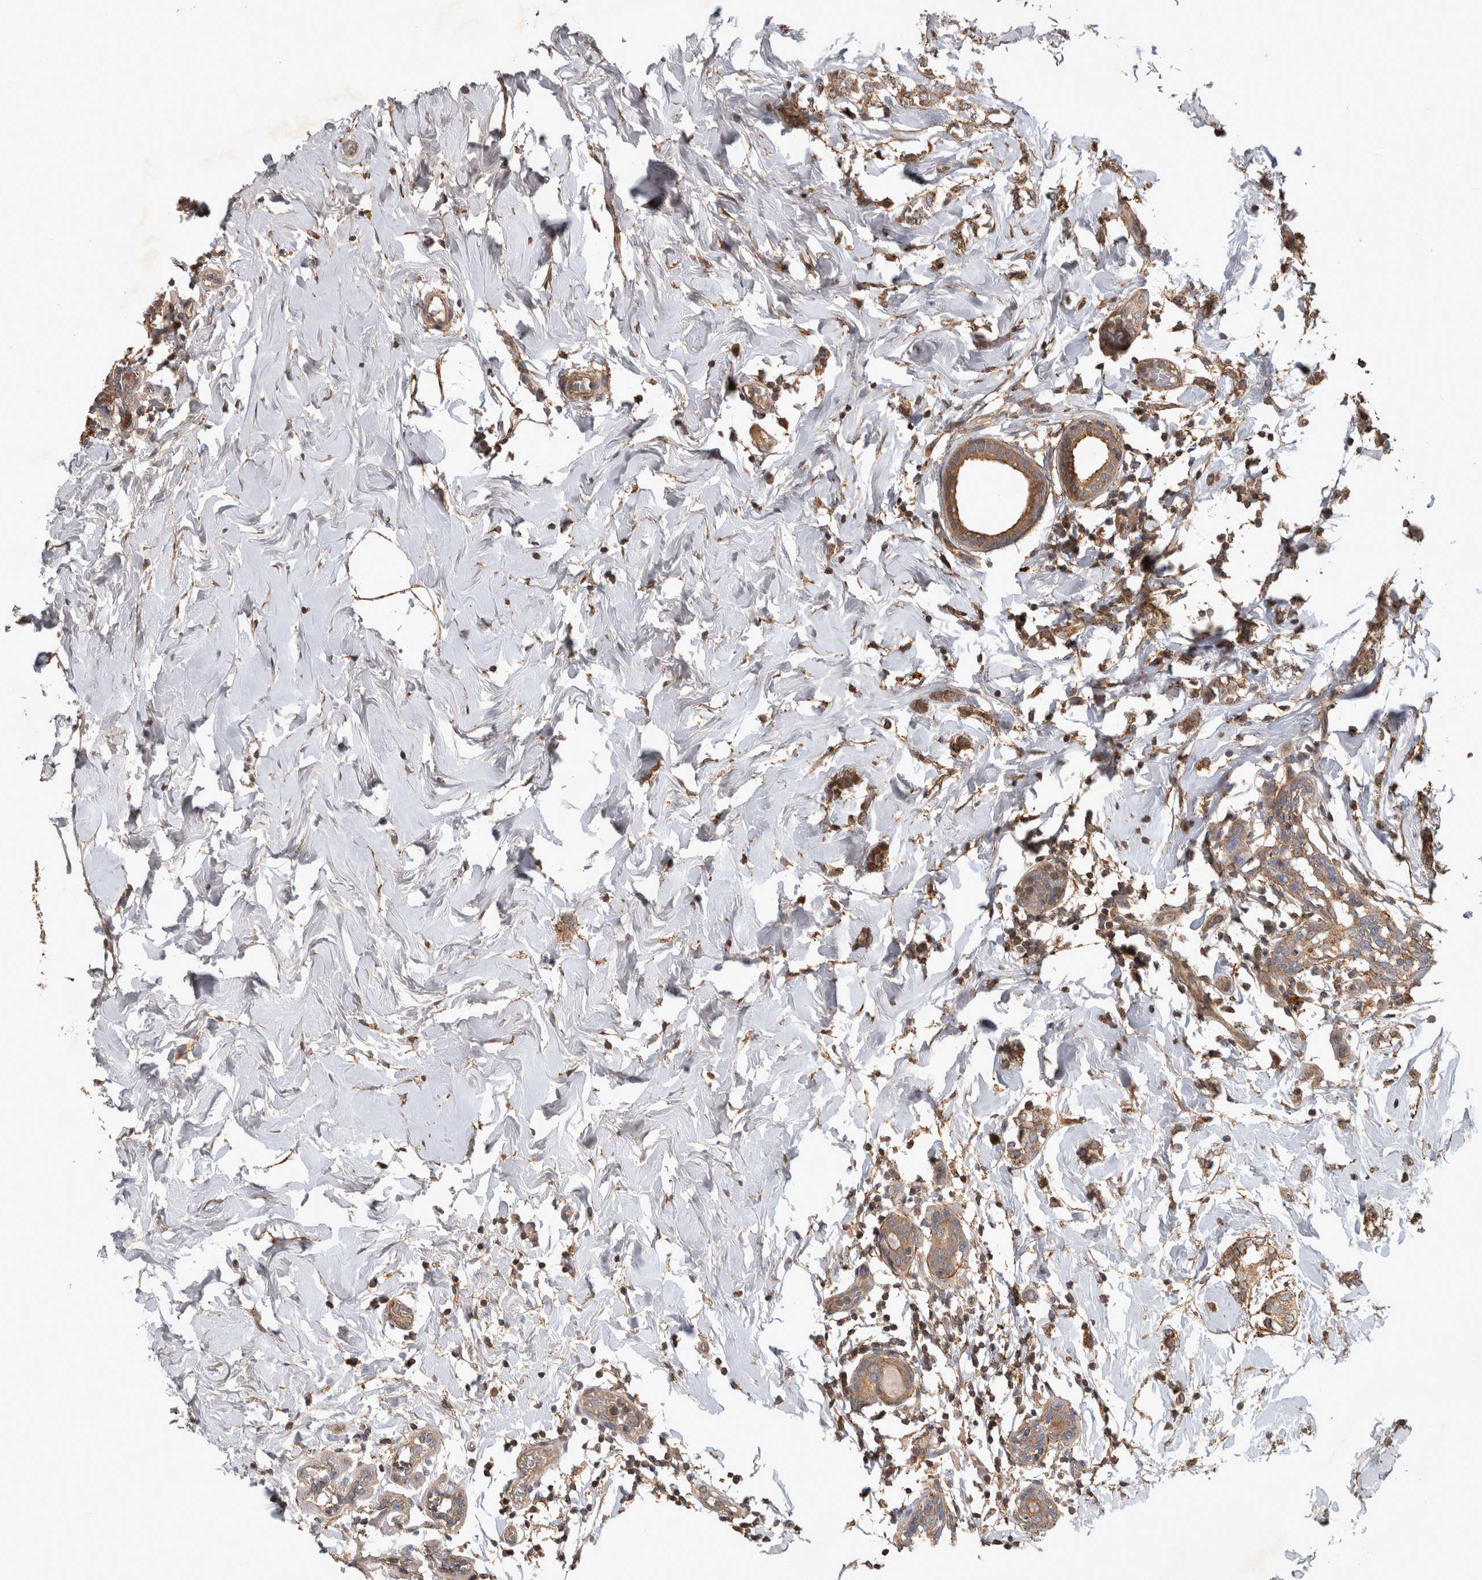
{"staining": {"intensity": "moderate", "quantity": ">75%", "location": "cytoplasmic/membranous"}, "tissue": "breast cancer", "cell_type": "Tumor cells", "image_type": "cancer", "snomed": [{"axis": "morphology", "description": "Normal tissue, NOS"}, {"axis": "morphology", "description": "Lobular carcinoma"}, {"axis": "topography", "description": "Breast"}], "caption": "Protein staining of breast cancer tissue displays moderate cytoplasmic/membranous staining in approximately >75% of tumor cells. (IHC, brightfield microscopy, high magnification).", "gene": "TRMT61B", "patient": {"sex": "female", "age": 47}}